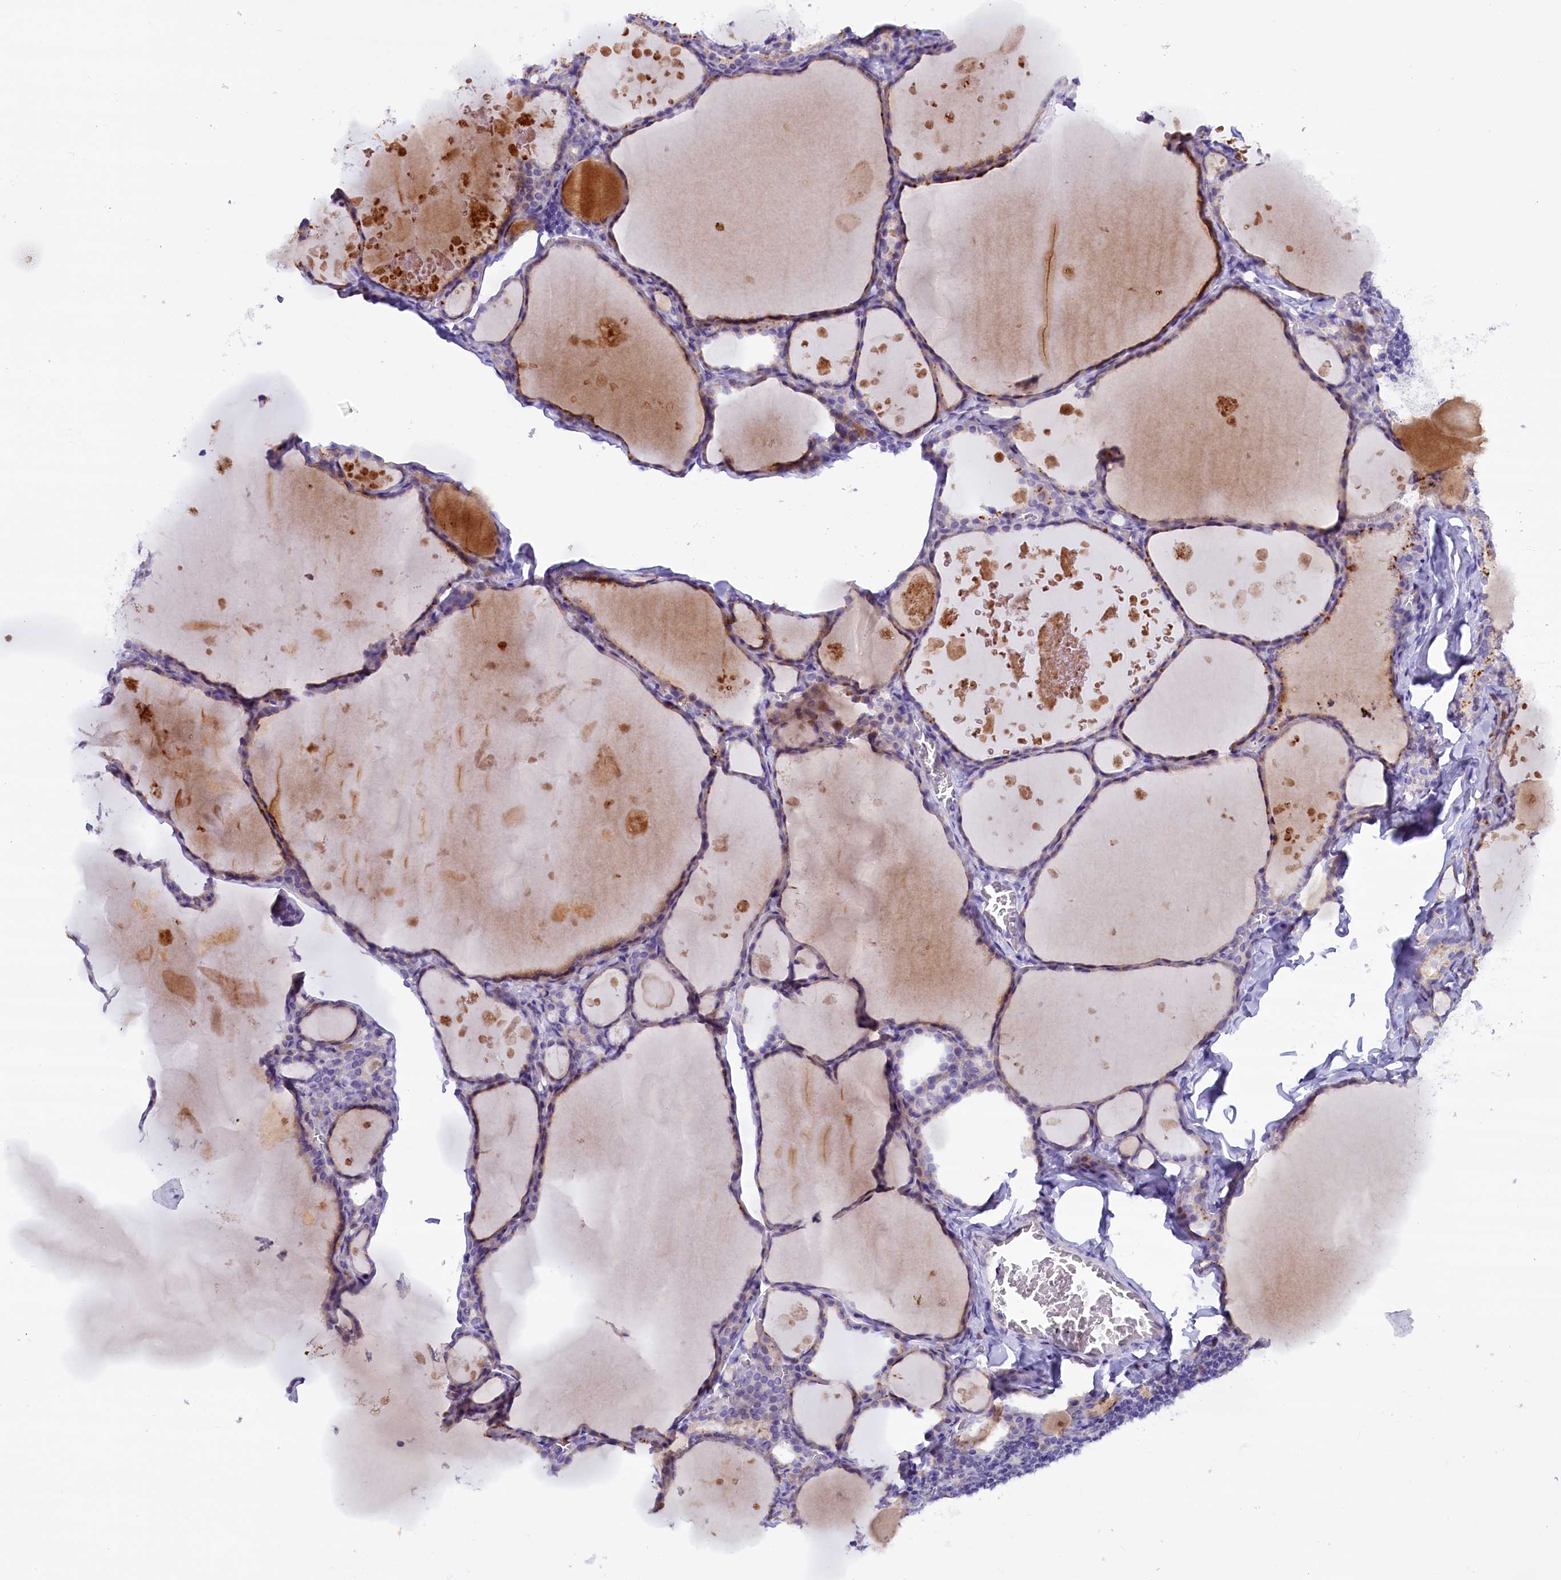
{"staining": {"intensity": "weak", "quantity": "<25%", "location": "cytoplasmic/membranous"}, "tissue": "thyroid gland", "cell_type": "Glandular cells", "image_type": "normal", "snomed": [{"axis": "morphology", "description": "Normal tissue, NOS"}, {"axis": "topography", "description": "Thyroid gland"}], "caption": "Thyroid gland stained for a protein using immunohistochemistry shows no staining glandular cells.", "gene": "RTTN", "patient": {"sex": "male", "age": 56}}